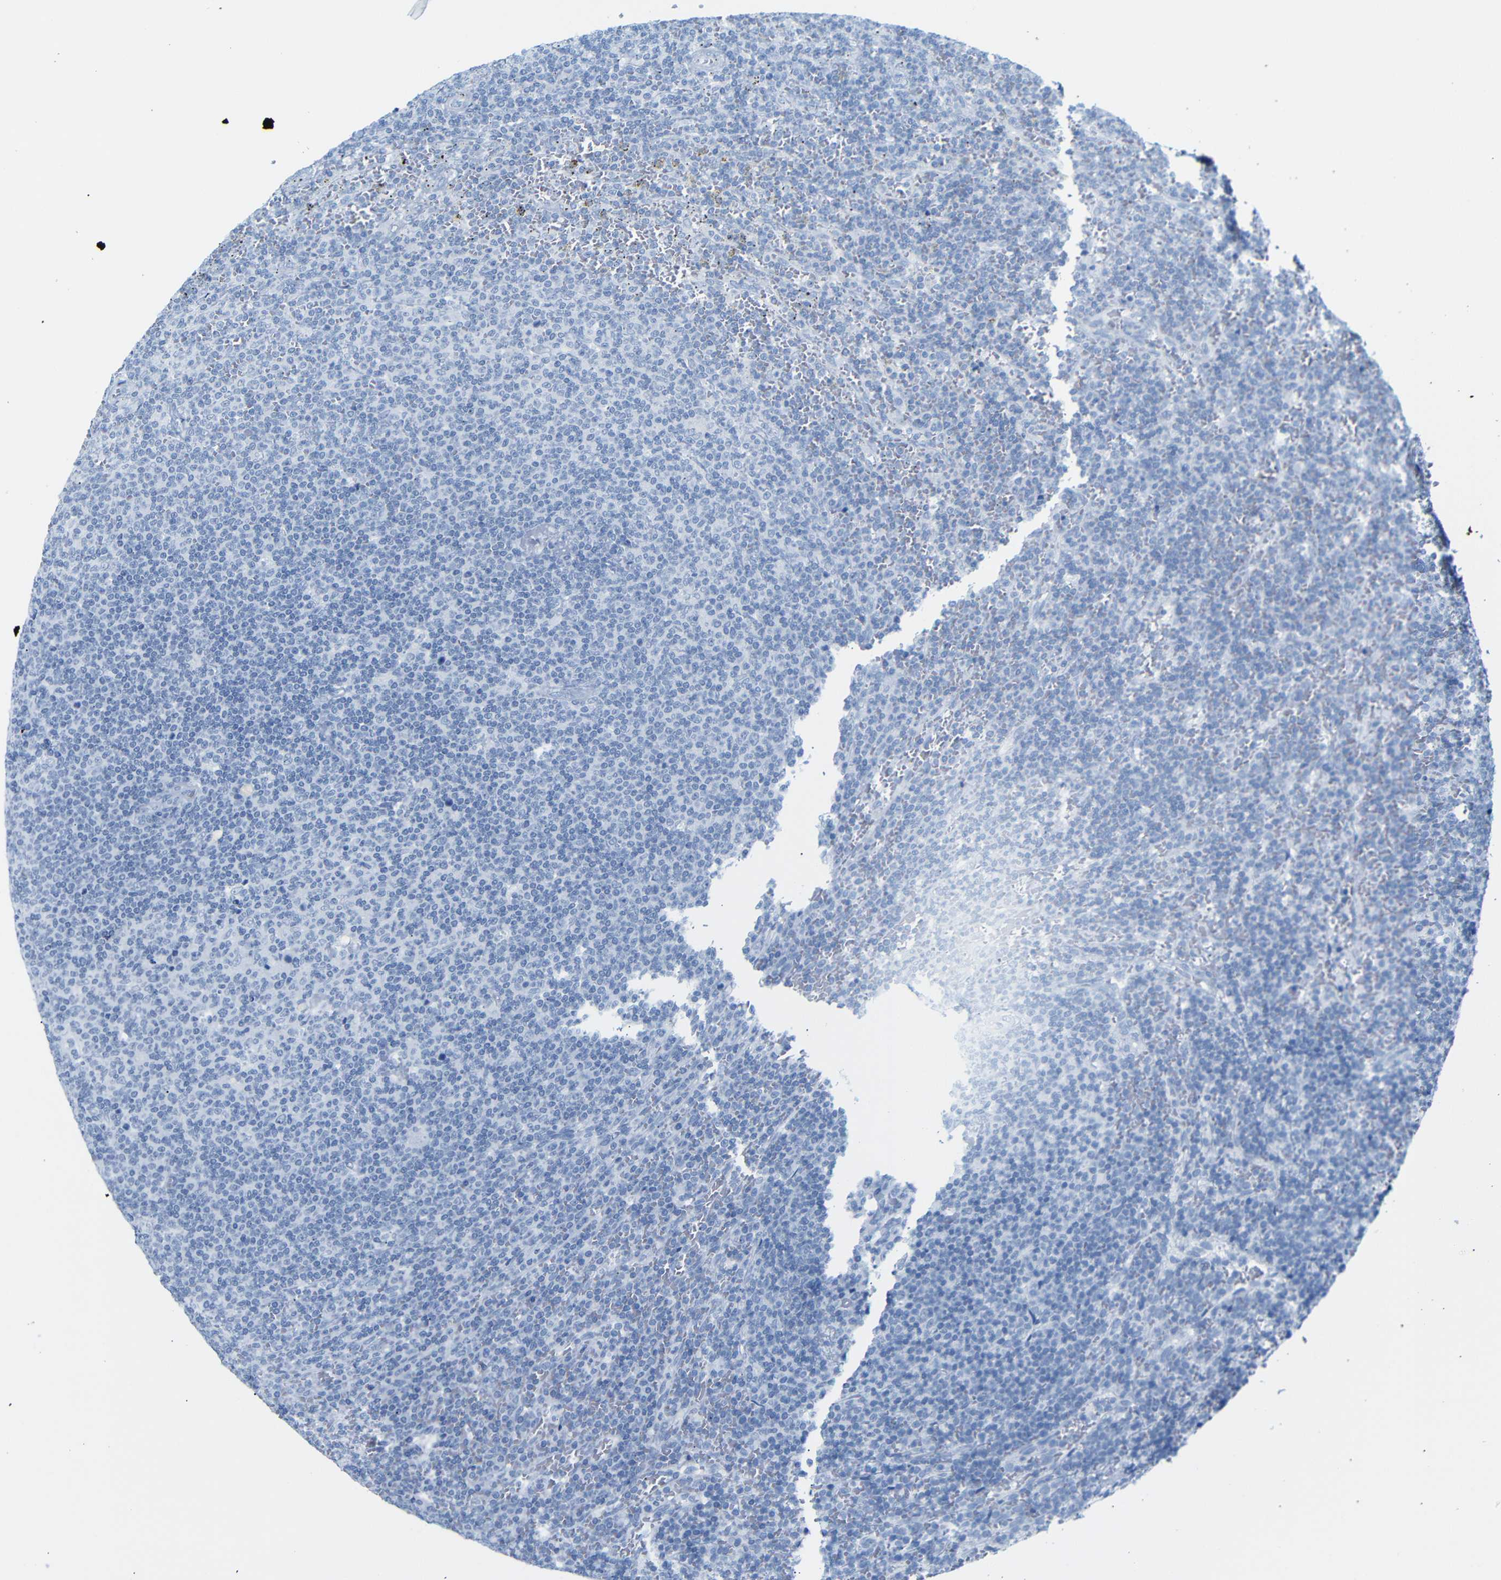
{"staining": {"intensity": "negative", "quantity": "none", "location": "none"}, "tissue": "lymphoma", "cell_type": "Tumor cells", "image_type": "cancer", "snomed": [{"axis": "morphology", "description": "Malignant lymphoma, non-Hodgkin's type, Low grade"}, {"axis": "topography", "description": "Spleen"}], "caption": "Histopathology image shows no protein expression in tumor cells of lymphoma tissue. (DAB immunohistochemistry with hematoxylin counter stain).", "gene": "DYNAP", "patient": {"sex": "female", "age": 50}}